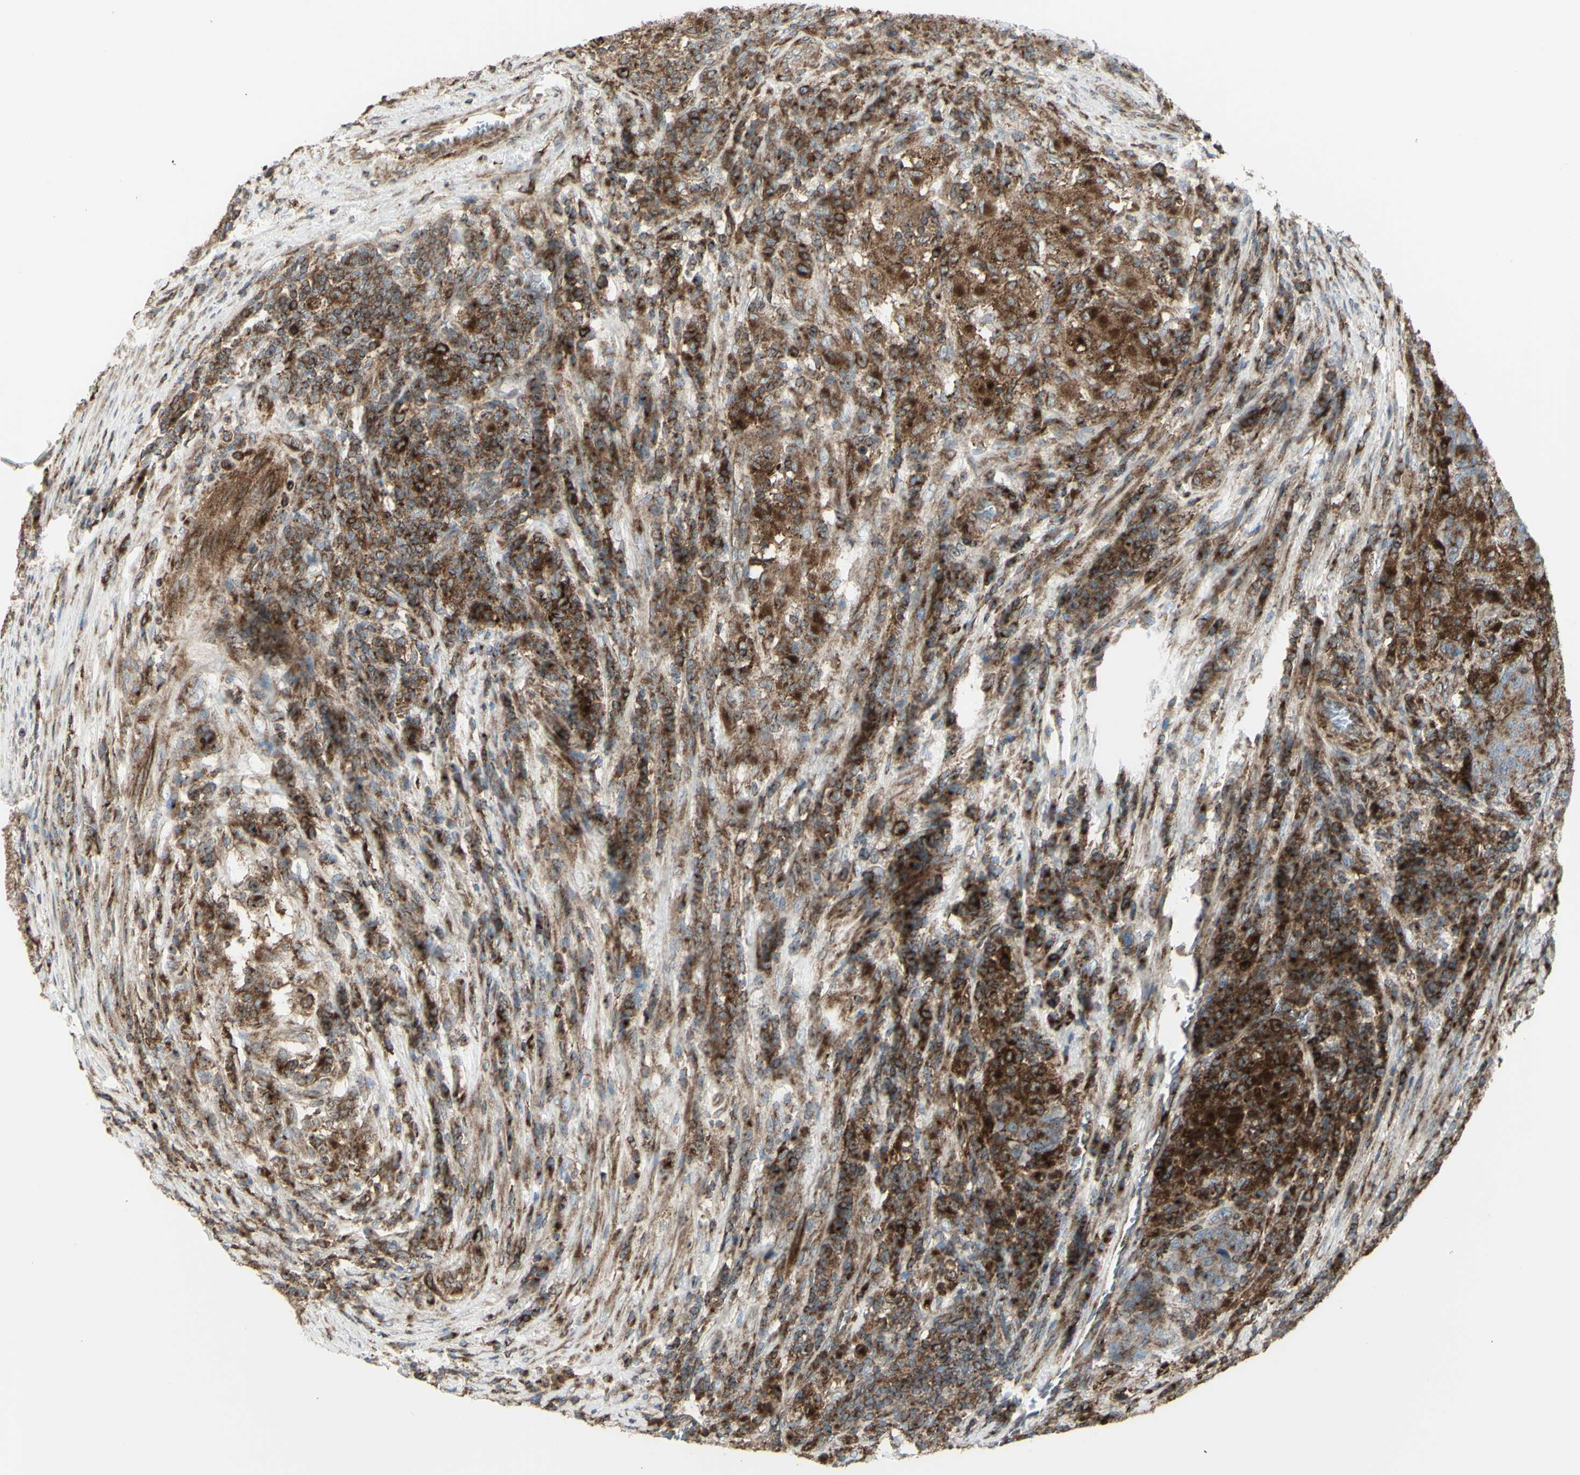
{"staining": {"intensity": "strong", "quantity": "25%-75%", "location": "cytoplasmic/membranous"}, "tissue": "colorectal cancer", "cell_type": "Tumor cells", "image_type": "cancer", "snomed": [{"axis": "morphology", "description": "Normal tissue, NOS"}, {"axis": "morphology", "description": "Adenocarcinoma, NOS"}, {"axis": "topography", "description": "Colon"}], "caption": "The immunohistochemical stain shows strong cytoplasmic/membranous staining in tumor cells of colorectal adenocarcinoma tissue. The staining is performed using DAB (3,3'-diaminobenzidine) brown chromogen to label protein expression. The nuclei are counter-stained blue using hematoxylin.", "gene": "NAPA", "patient": {"sex": "female", "age": 75}}